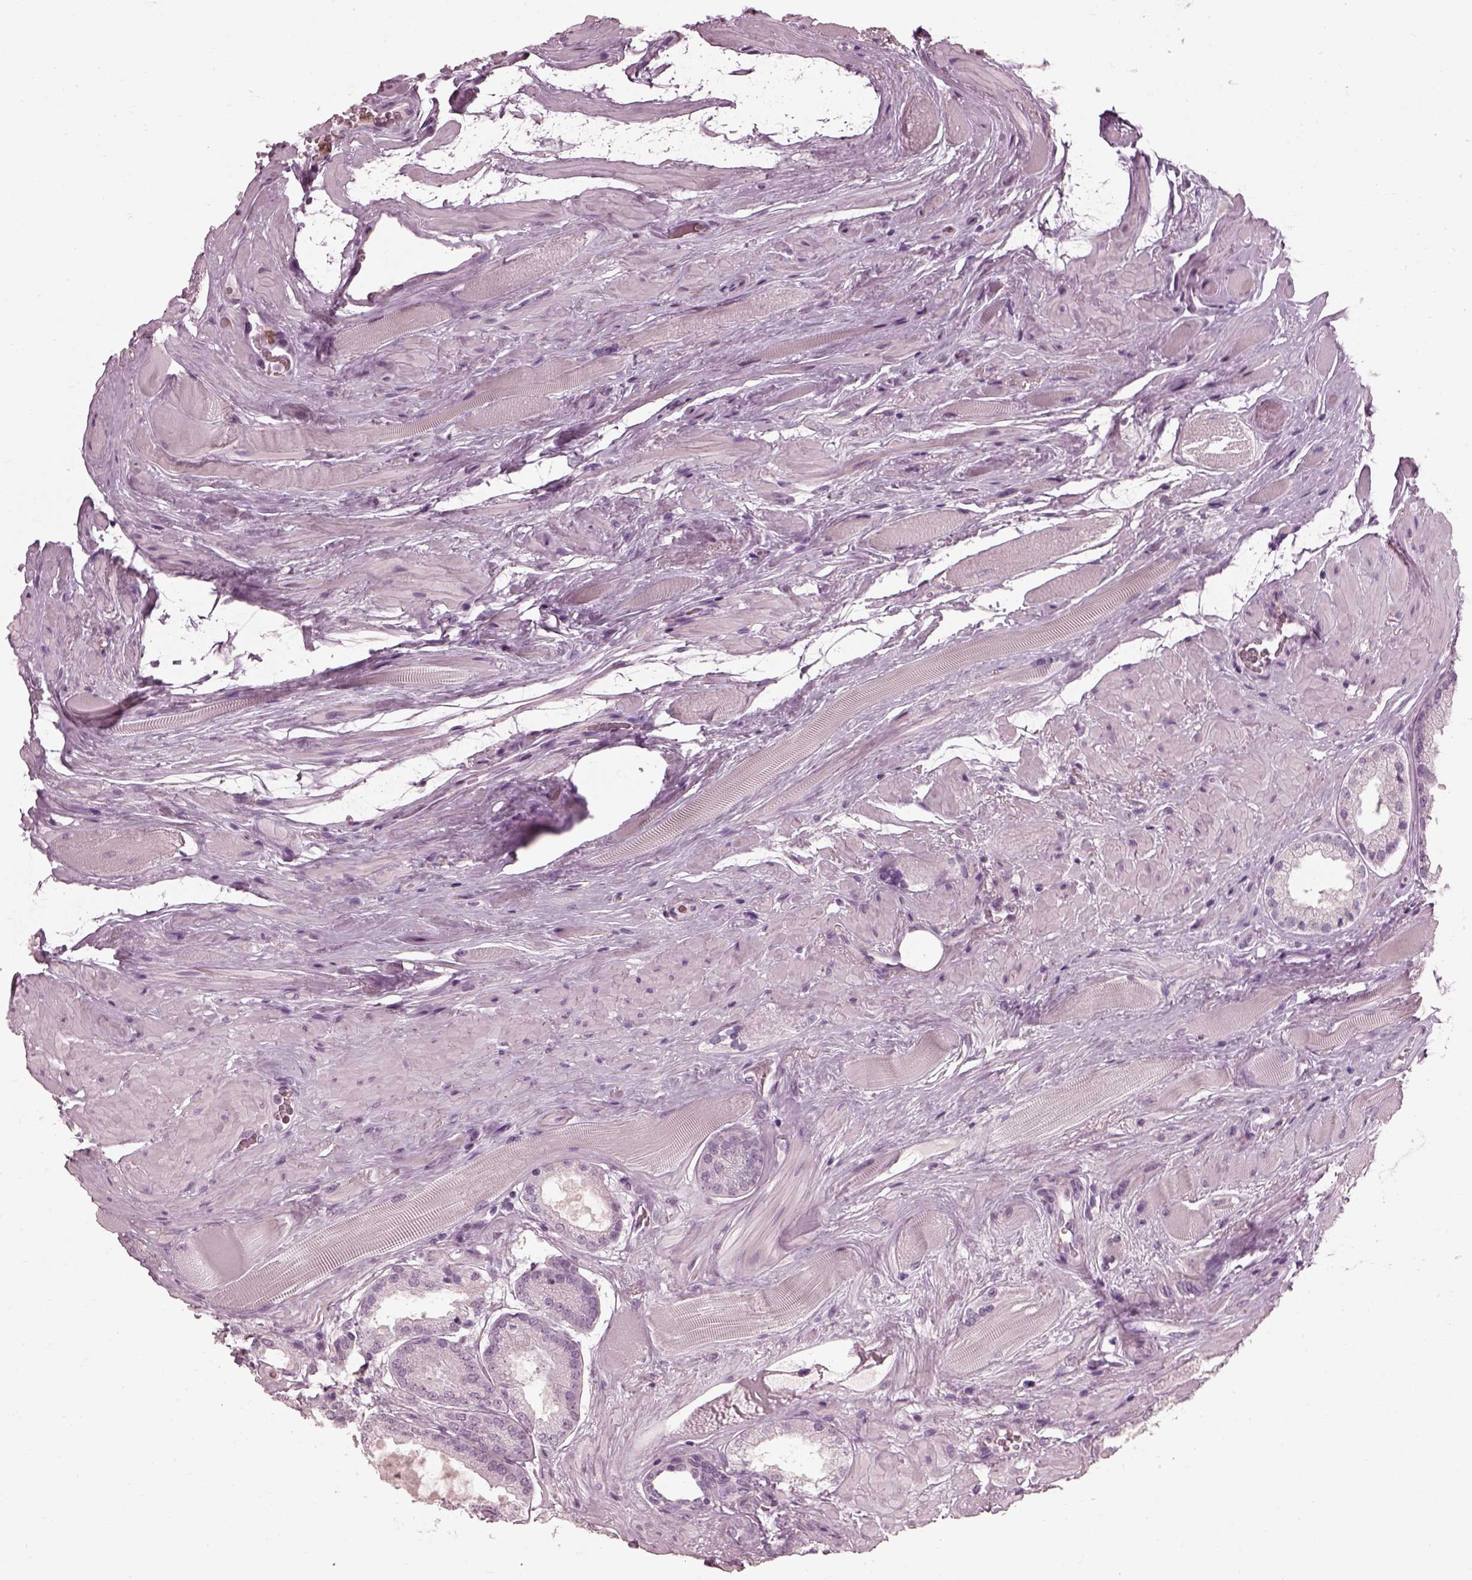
{"staining": {"intensity": "negative", "quantity": "none", "location": "none"}, "tissue": "prostate cancer", "cell_type": "Tumor cells", "image_type": "cancer", "snomed": [{"axis": "morphology", "description": "Adenocarcinoma, NOS"}, {"axis": "topography", "description": "Prostate"}], "caption": "IHC of adenocarcinoma (prostate) shows no staining in tumor cells.", "gene": "FUT4", "patient": {"sex": "male", "age": 63}}